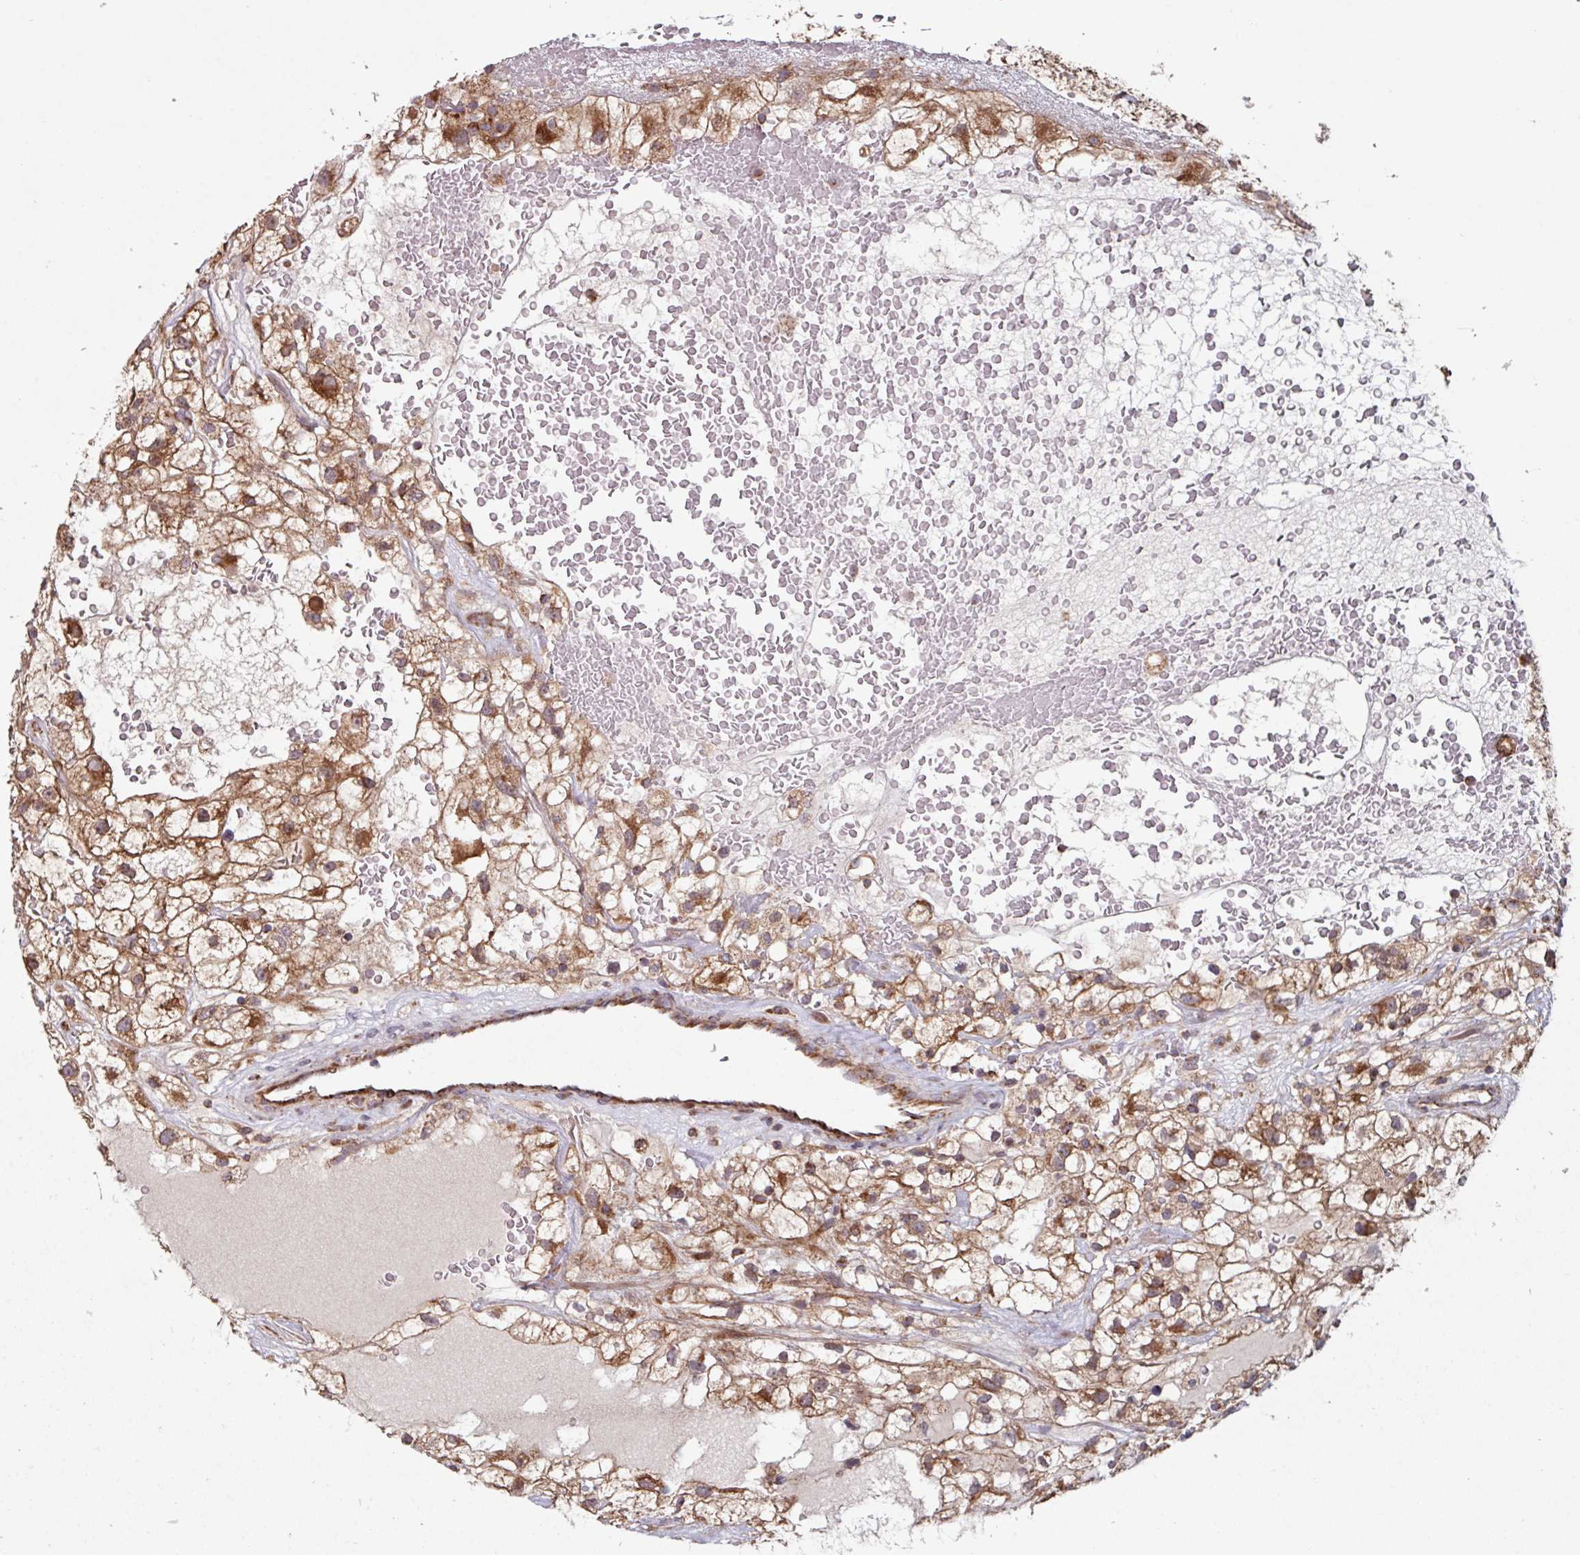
{"staining": {"intensity": "moderate", "quantity": ">75%", "location": "cytoplasmic/membranous"}, "tissue": "renal cancer", "cell_type": "Tumor cells", "image_type": "cancer", "snomed": [{"axis": "morphology", "description": "Adenocarcinoma, NOS"}, {"axis": "topography", "description": "Kidney"}], "caption": "Renal adenocarcinoma stained for a protein (brown) reveals moderate cytoplasmic/membranous positive expression in about >75% of tumor cells.", "gene": "COX7C", "patient": {"sex": "male", "age": 59}}